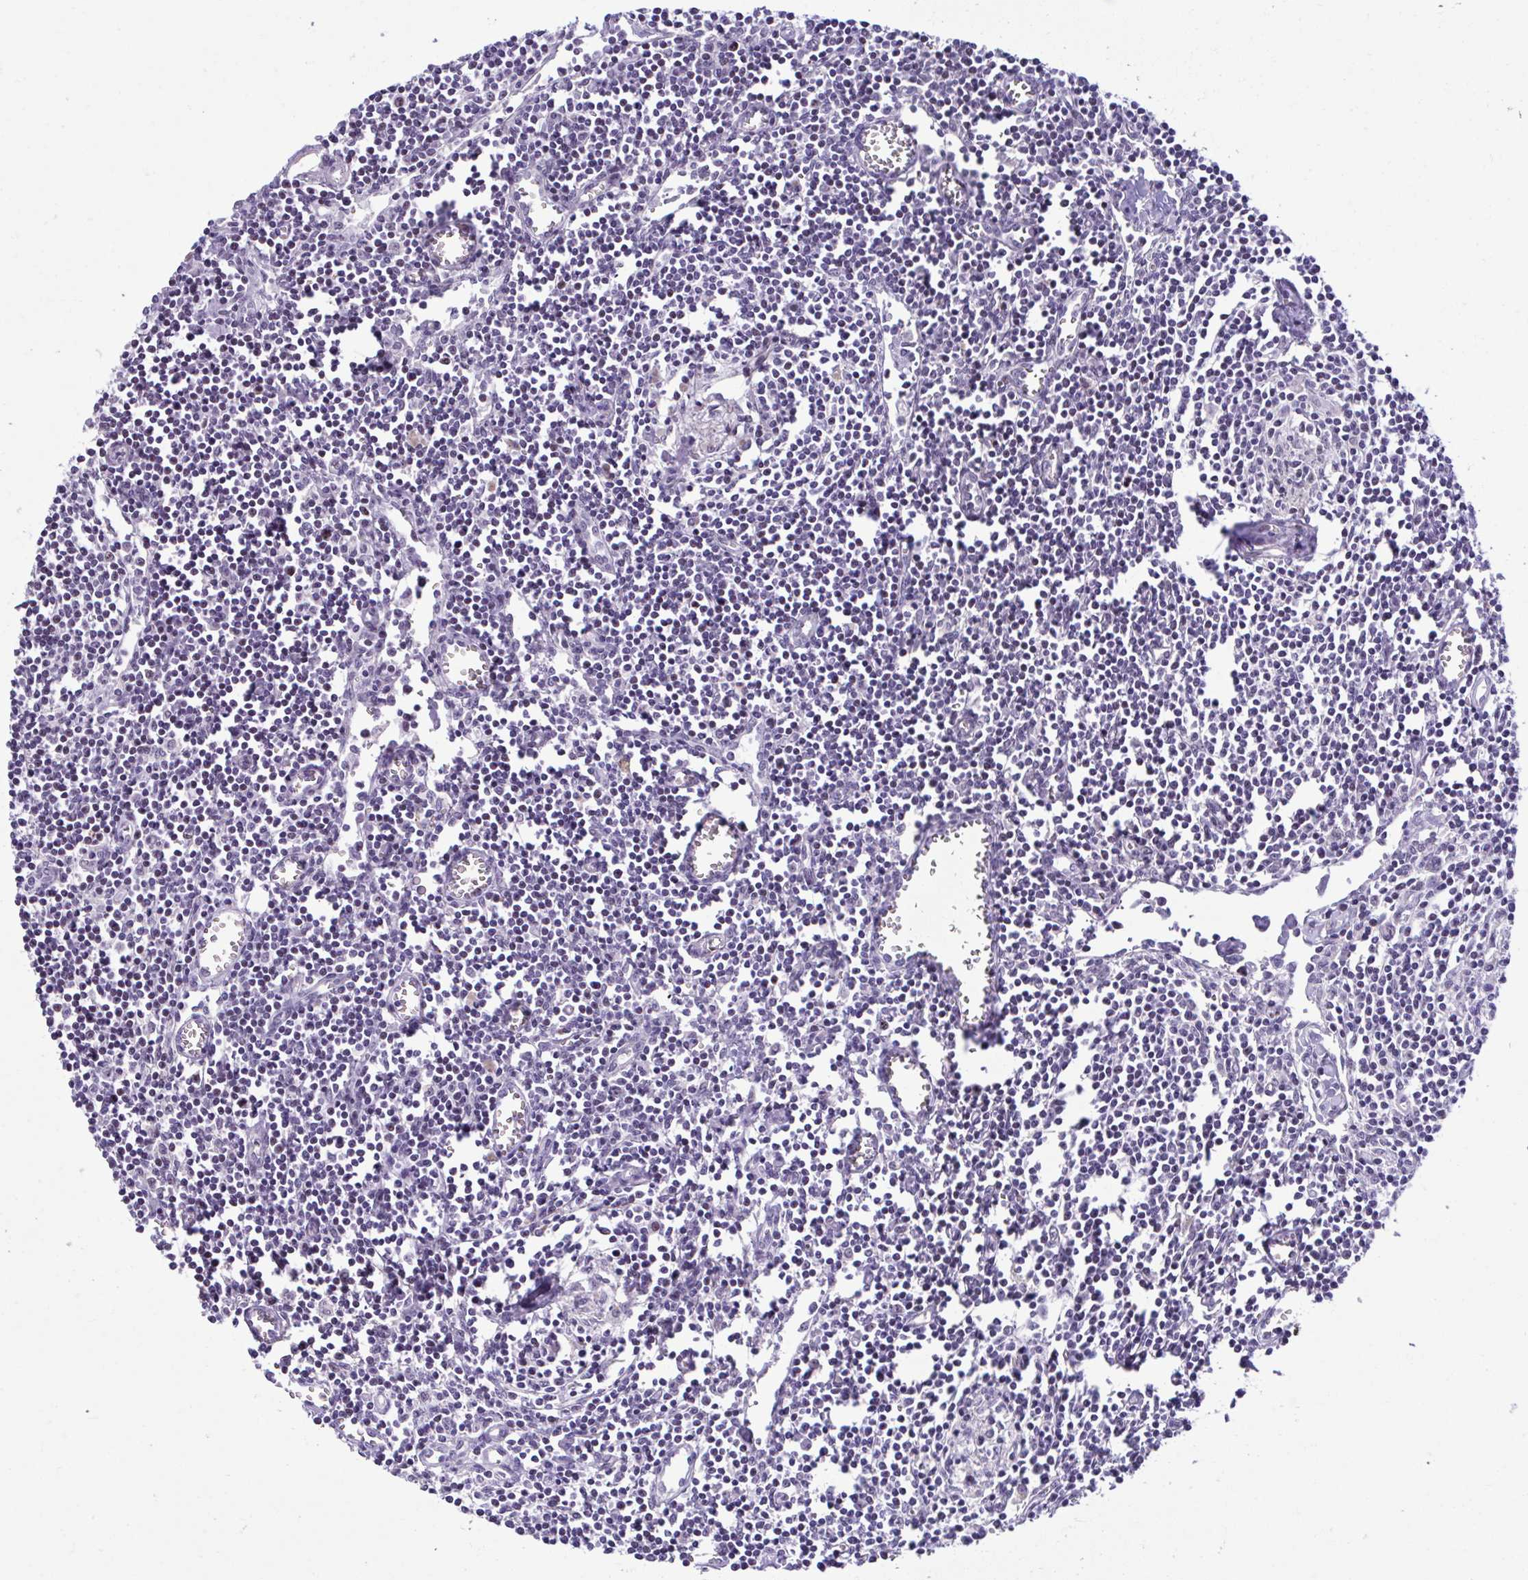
{"staining": {"intensity": "strong", "quantity": ">75%", "location": "nuclear"}, "tissue": "lymph node", "cell_type": "Germinal center cells", "image_type": "normal", "snomed": [{"axis": "morphology", "description": "Normal tissue, NOS"}, {"axis": "topography", "description": "Lymph node"}], "caption": "Protein analysis of normal lymph node displays strong nuclear expression in approximately >75% of germinal center cells. (DAB IHC, brown staining for protein, blue staining for nuclei).", "gene": "CEP72", "patient": {"sex": "male", "age": 66}}